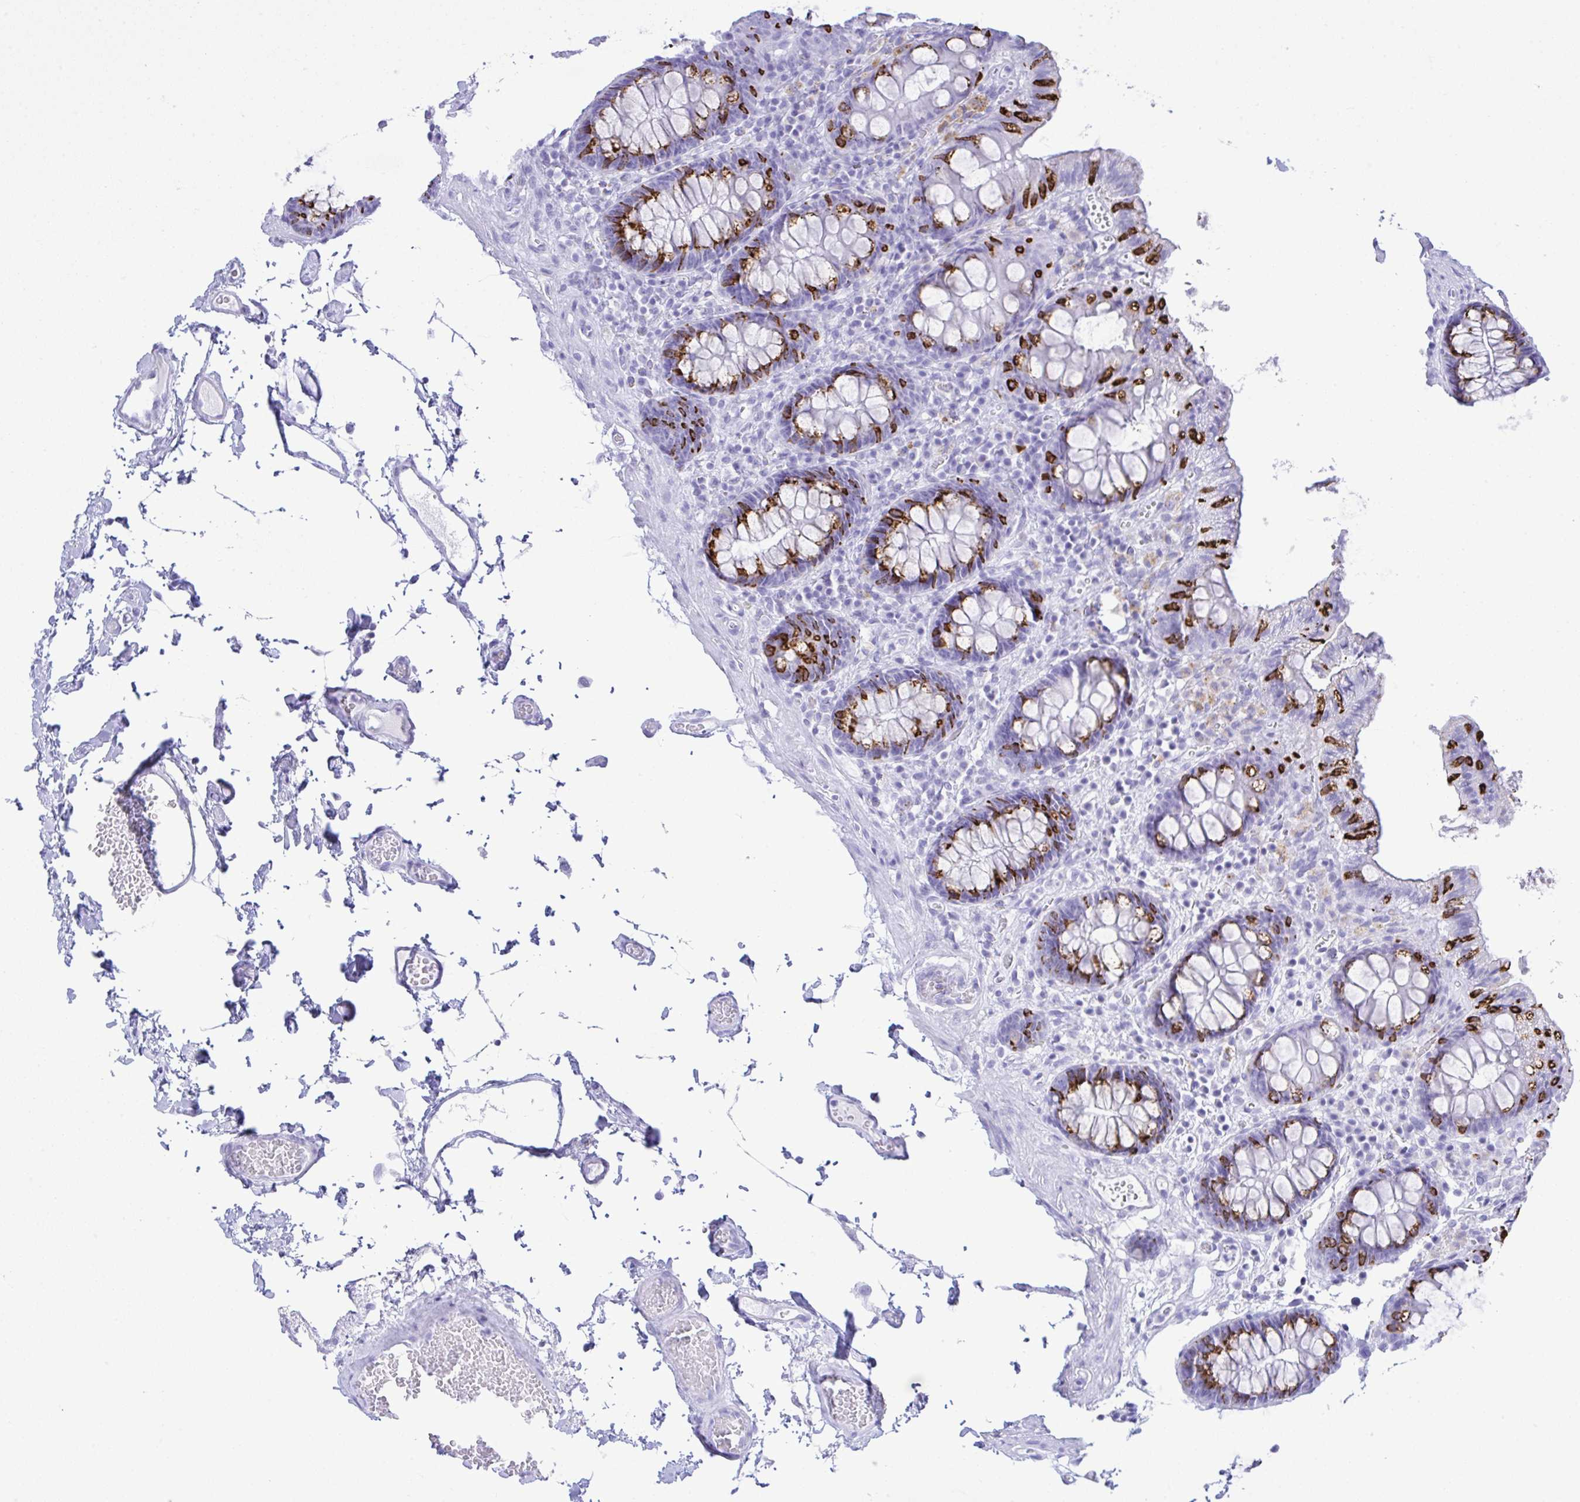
{"staining": {"intensity": "negative", "quantity": "none", "location": "none"}, "tissue": "colon", "cell_type": "Endothelial cells", "image_type": "normal", "snomed": [{"axis": "morphology", "description": "Normal tissue, NOS"}, {"axis": "topography", "description": "Colon"}, {"axis": "topography", "description": "Peripheral nerve tissue"}], "caption": "Immunohistochemistry photomicrograph of normal colon: human colon stained with DAB (3,3'-diaminobenzidine) demonstrates no significant protein positivity in endothelial cells. The staining is performed using DAB (3,3'-diaminobenzidine) brown chromogen with nuclei counter-stained in using hematoxylin.", "gene": "SELENOV", "patient": {"sex": "male", "age": 84}}